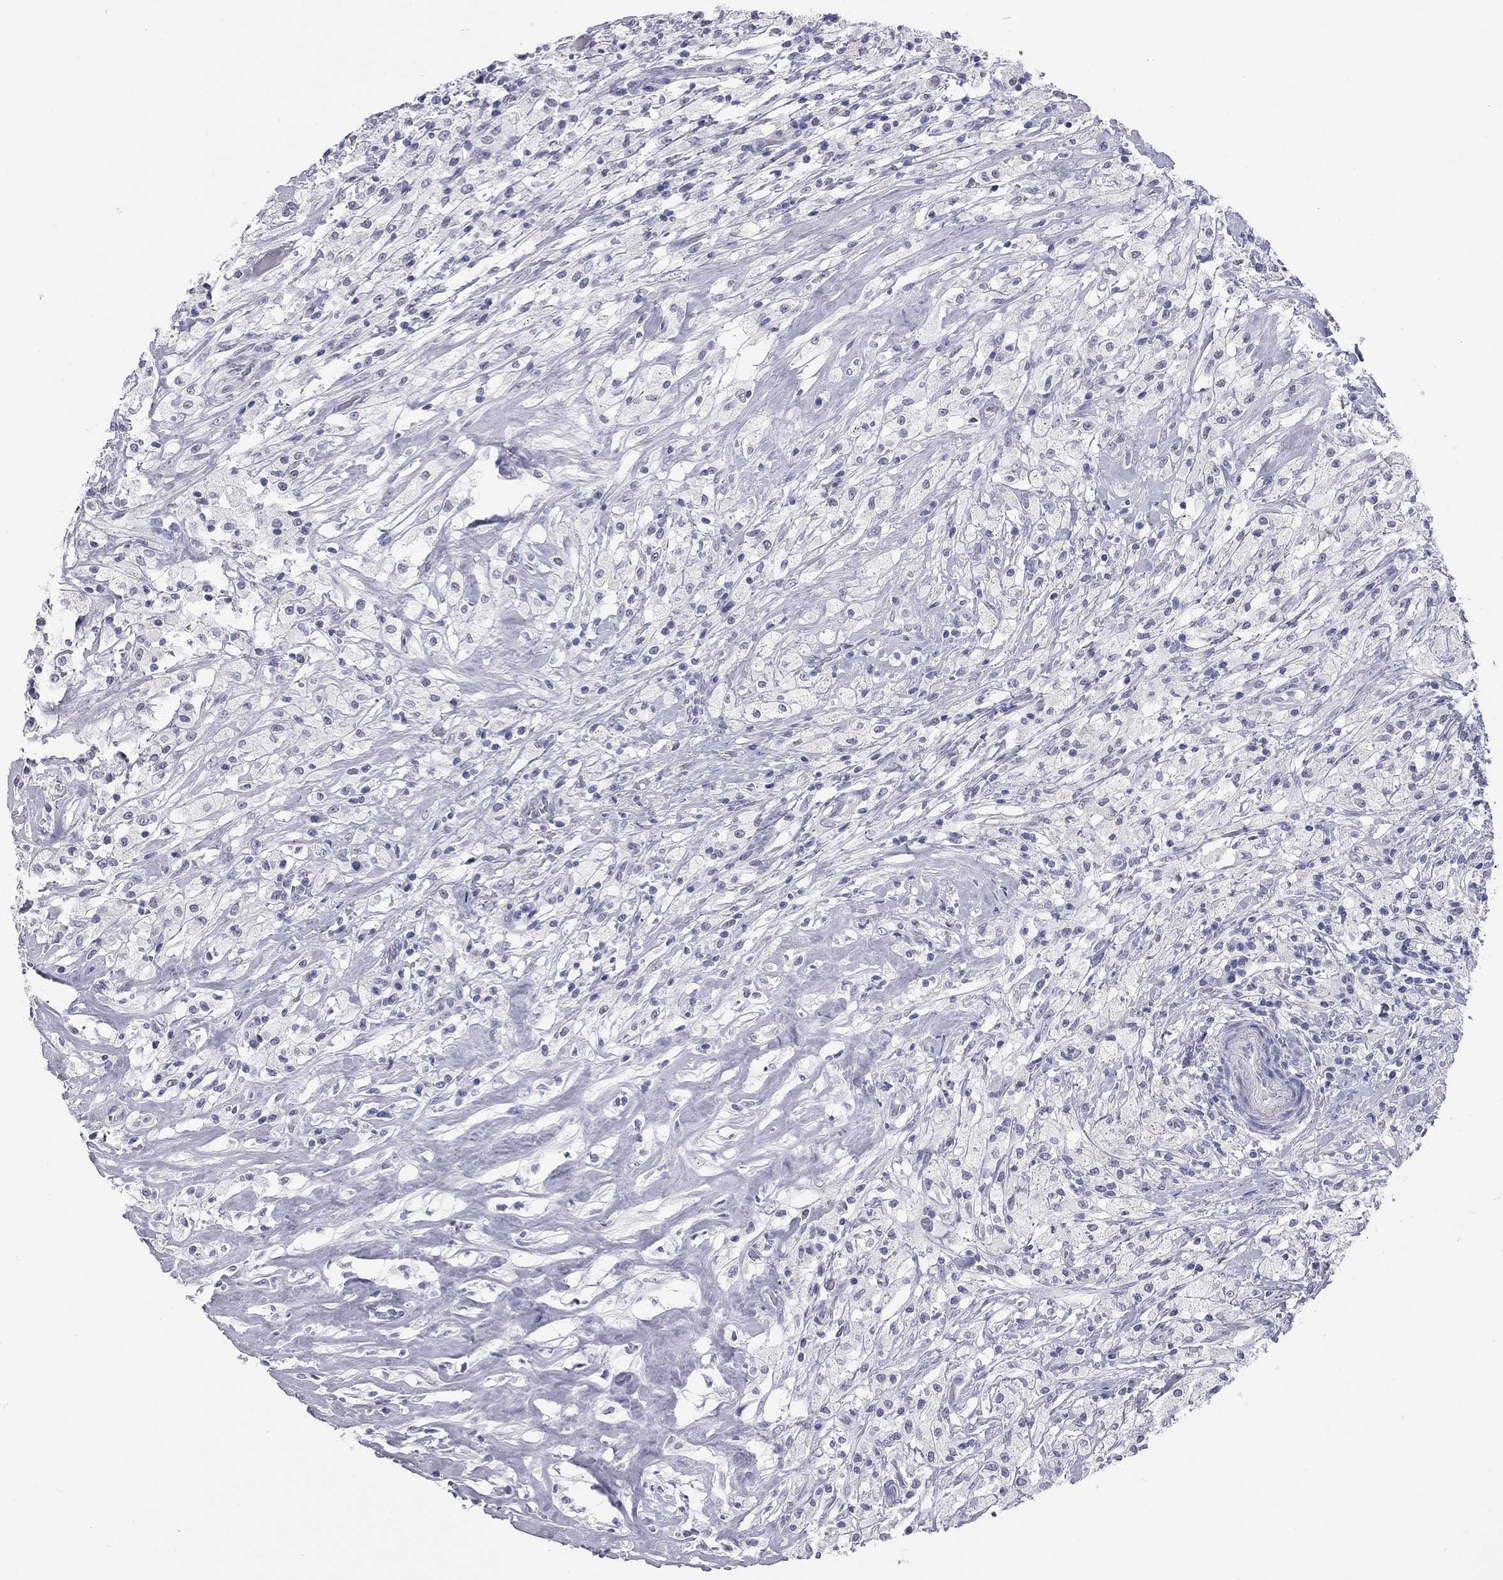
{"staining": {"intensity": "negative", "quantity": "none", "location": "none"}, "tissue": "testis cancer", "cell_type": "Tumor cells", "image_type": "cancer", "snomed": [{"axis": "morphology", "description": "Necrosis, NOS"}, {"axis": "morphology", "description": "Carcinoma, Embryonal, NOS"}, {"axis": "topography", "description": "Testis"}], "caption": "Photomicrograph shows no significant protein expression in tumor cells of embryonal carcinoma (testis). (Immunohistochemistry (ihc), brightfield microscopy, high magnification).", "gene": "AK8", "patient": {"sex": "male", "age": 19}}